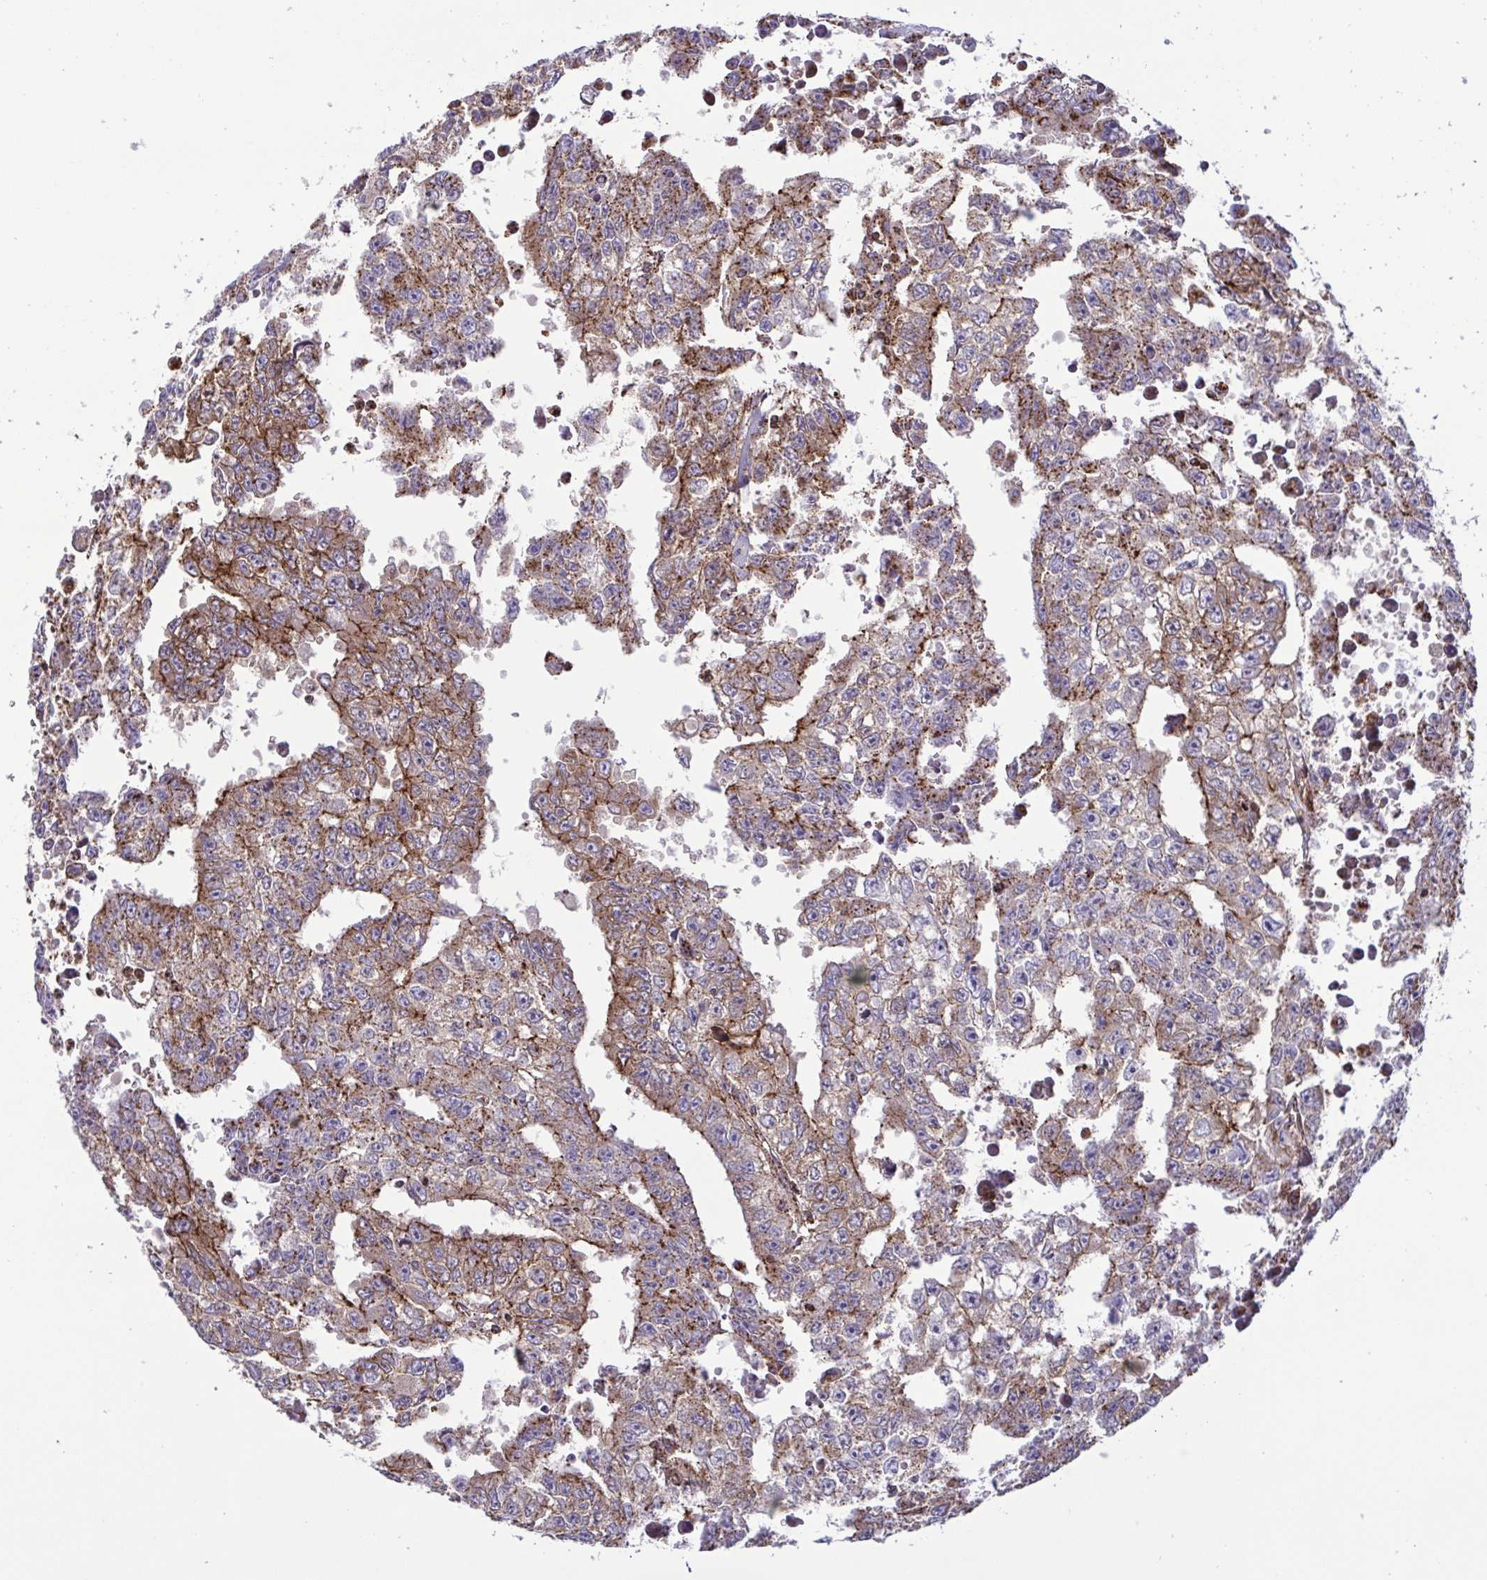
{"staining": {"intensity": "moderate", "quantity": ">75%", "location": "cytoplasmic/membranous"}, "tissue": "testis cancer", "cell_type": "Tumor cells", "image_type": "cancer", "snomed": [{"axis": "morphology", "description": "Carcinoma, Embryonal, NOS"}, {"axis": "morphology", "description": "Teratoma, malignant, NOS"}, {"axis": "topography", "description": "Testis"}], "caption": "Tumor cells display moderate cytoplasmic/membranous positivity in about >75% of cells in embryonal carcinoma (testis).", "gene": "CHMP1B", "patient": {"sex": "male", "age": 24}}